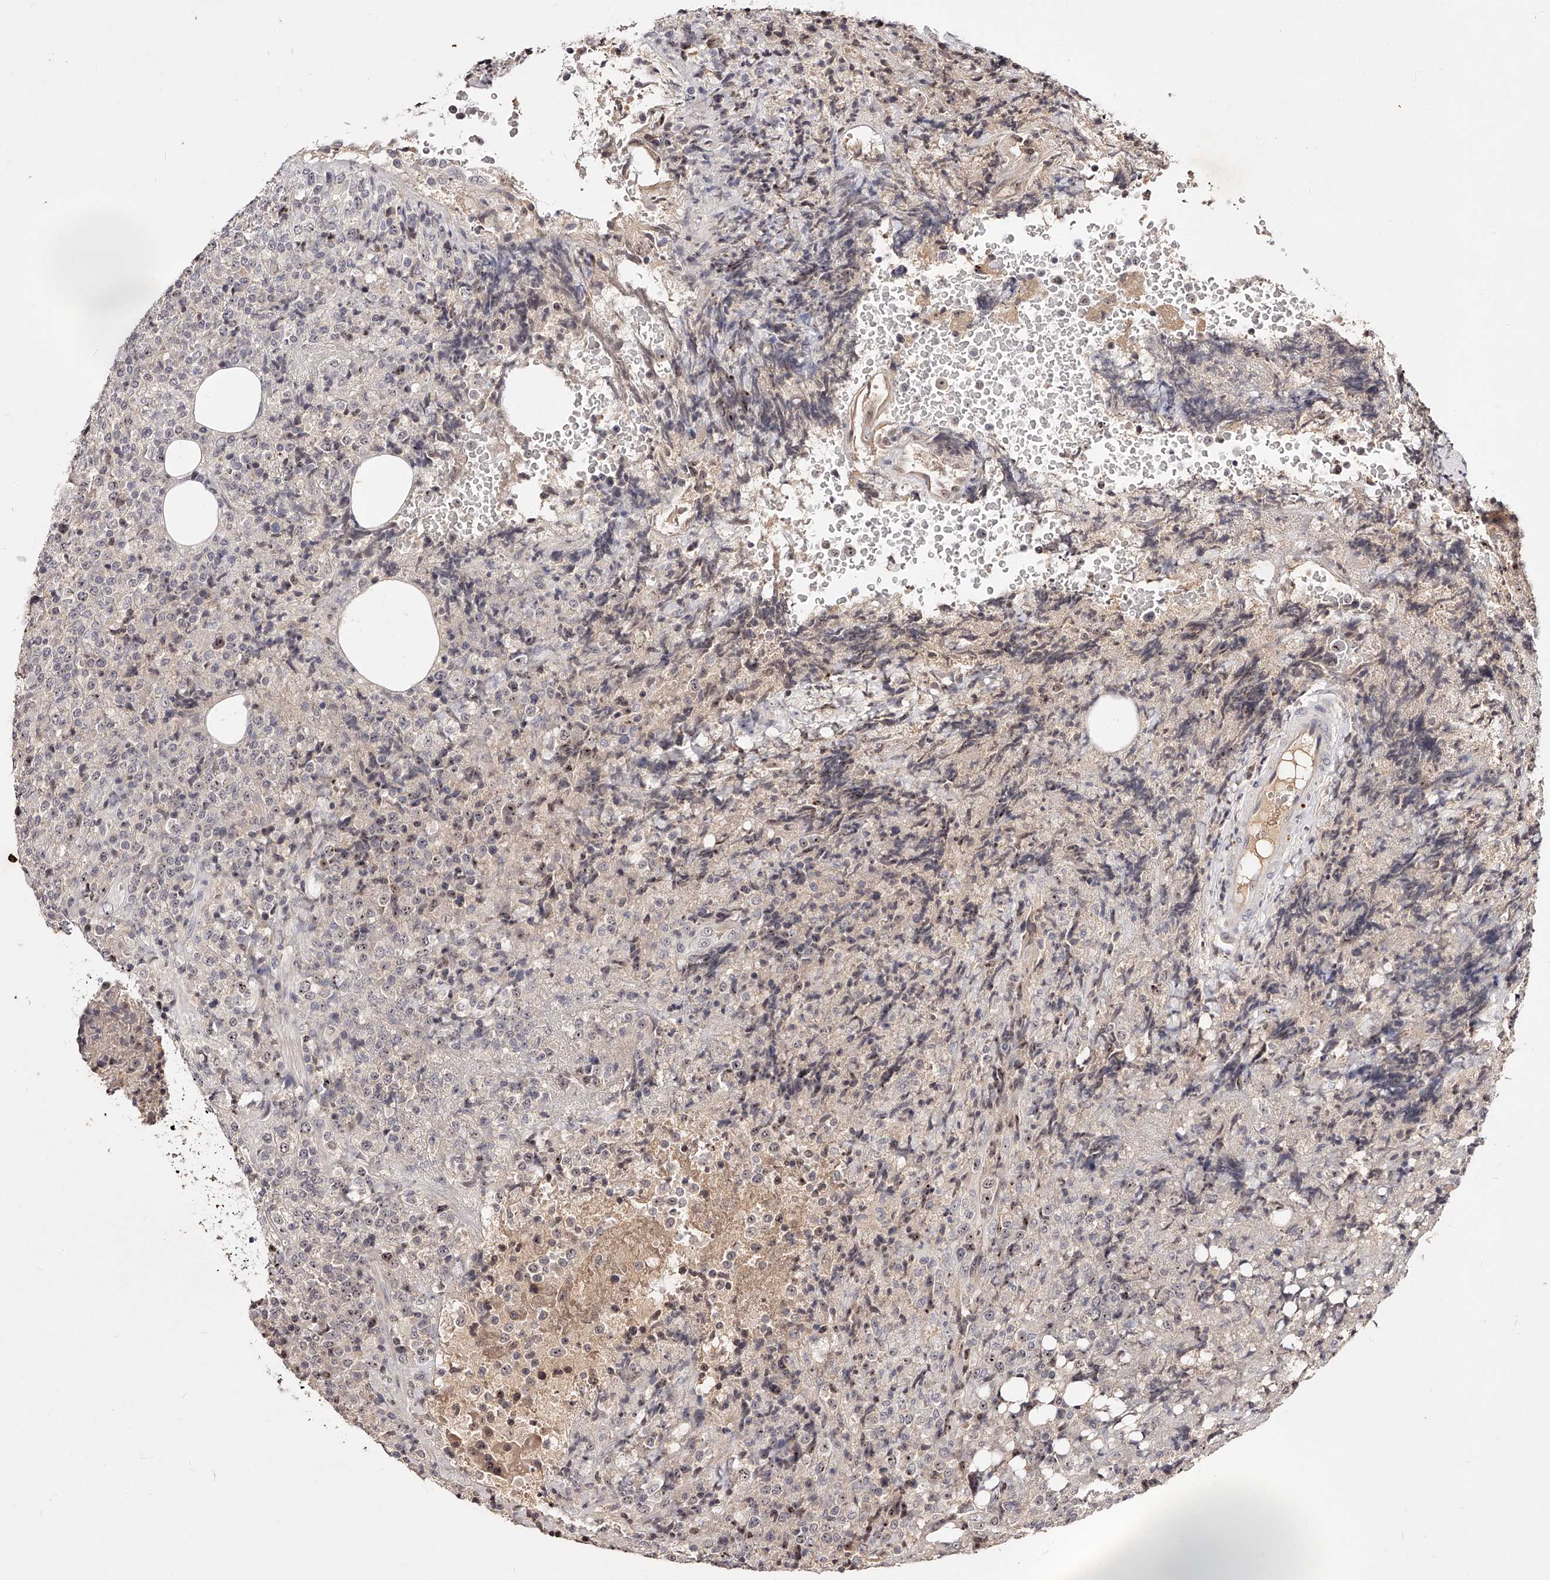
{"staining": {"intensity": "weak", "quantity": "<25%", "location": "nuclear"}, "tissue": "lymphoma", "cell_type": "Tumor cells", "image_type": "cancer", "snomed": [{"axis": "morphology", "description": "Malignant lymphoma, non-Hodgkin's type, High grade"}, {"axis": "topography", "description": "Lymph node"}], "caption": "An IHC photomicrograph of lymphoma is shown. There is no staining in tumor cells of lymphoma.", "gene": "PHACTR1", "patient": {"sex": "male", "age": 13}}